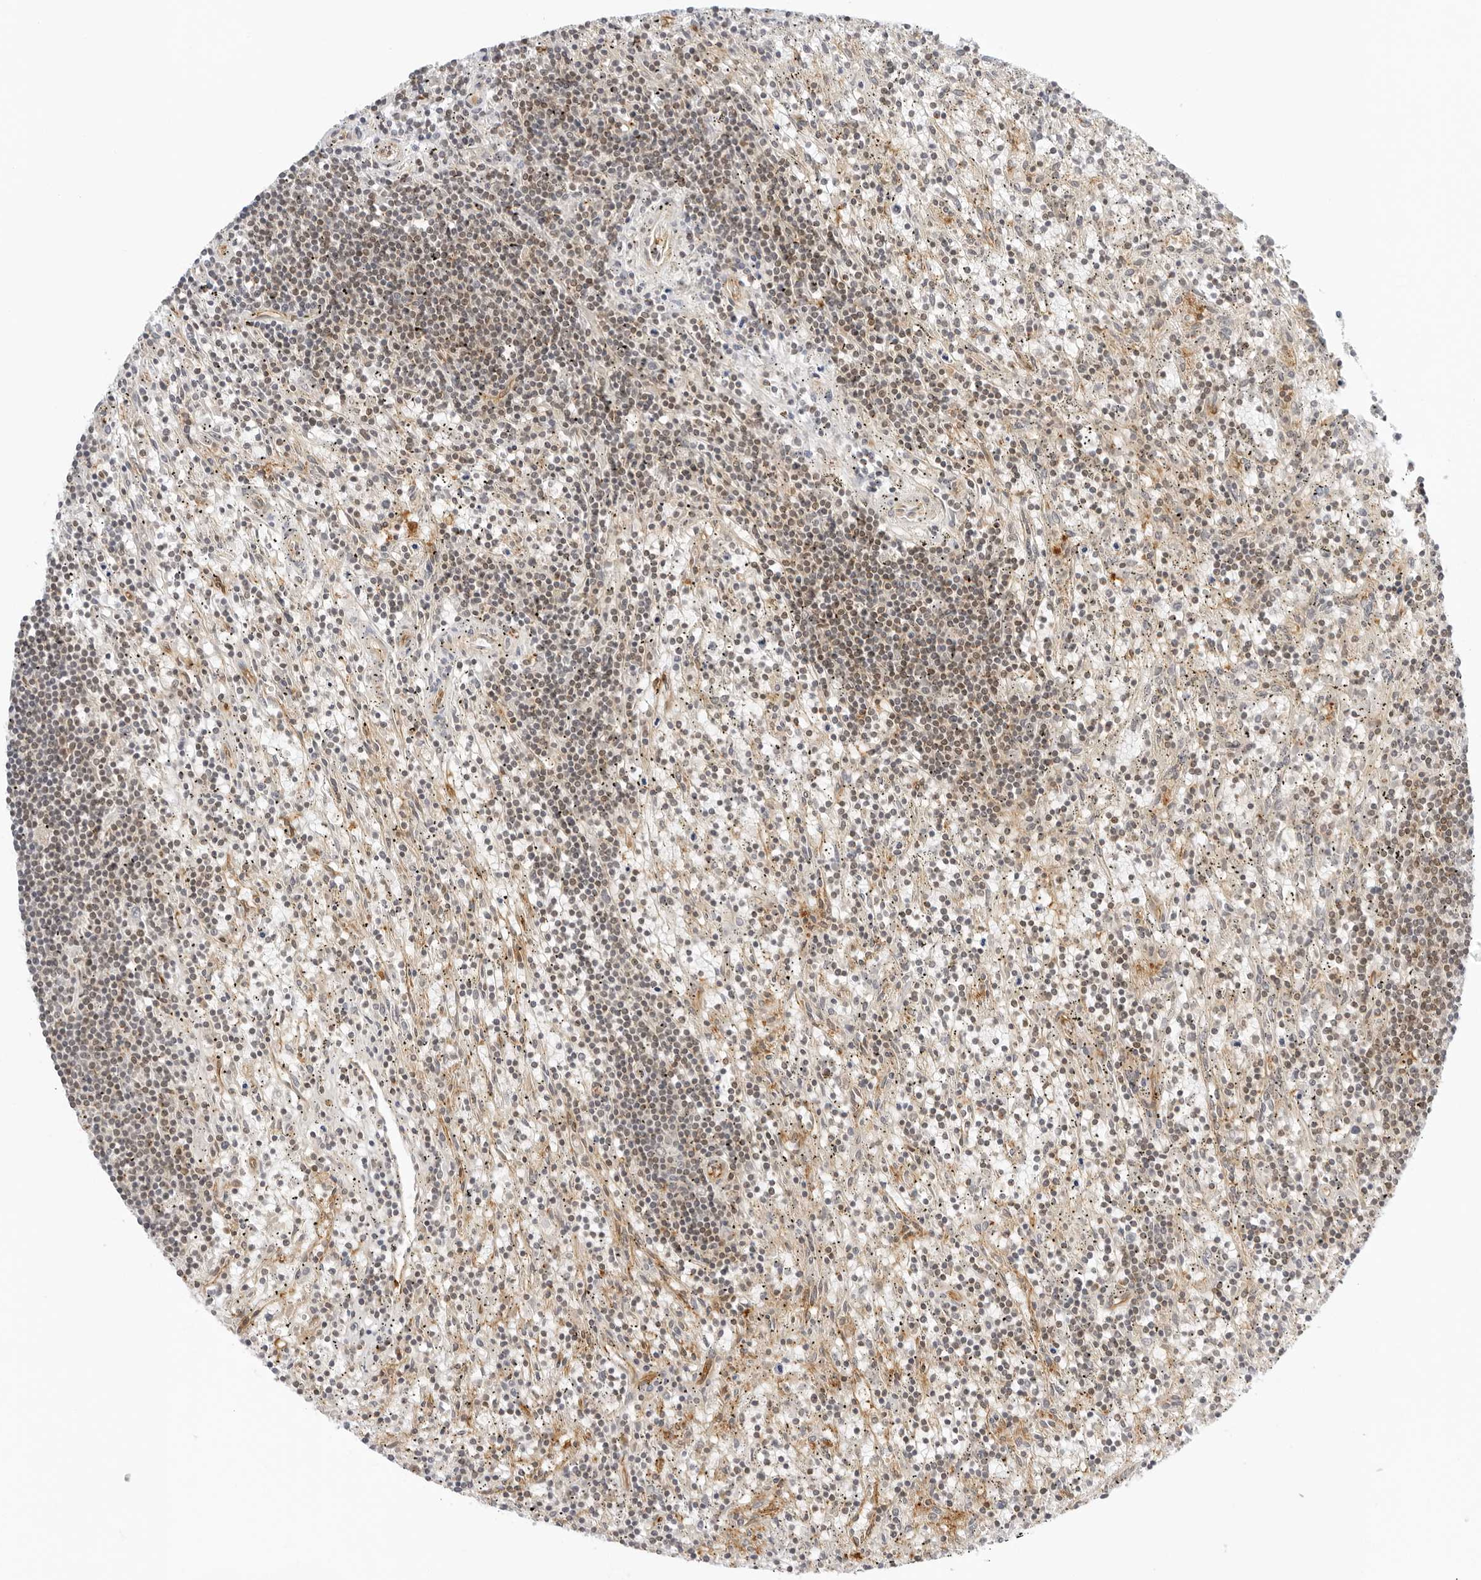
{"staining": {"intensity": "weak", "quantity": "25%-75%", "location": "nuclear"}, "tissue": "lymphoma", "cell_type": "Tumor cells", "image_type": "cancer", "snomed": [{"axis": "morphology", "description": "Malignant lymphoma, non-Hodgkin's type, Low grade"}, {"axis": "topography", "description": "Spleen"}], "caption": "IHC histopathology image of human lymphoma stained for a protein (brown), which demonstrates low levels of weak nuclear staining in approximately 25%-75% of tumor cells.", "gene": "OSCP1", "patient": {"sex": "male", "age": 76}}